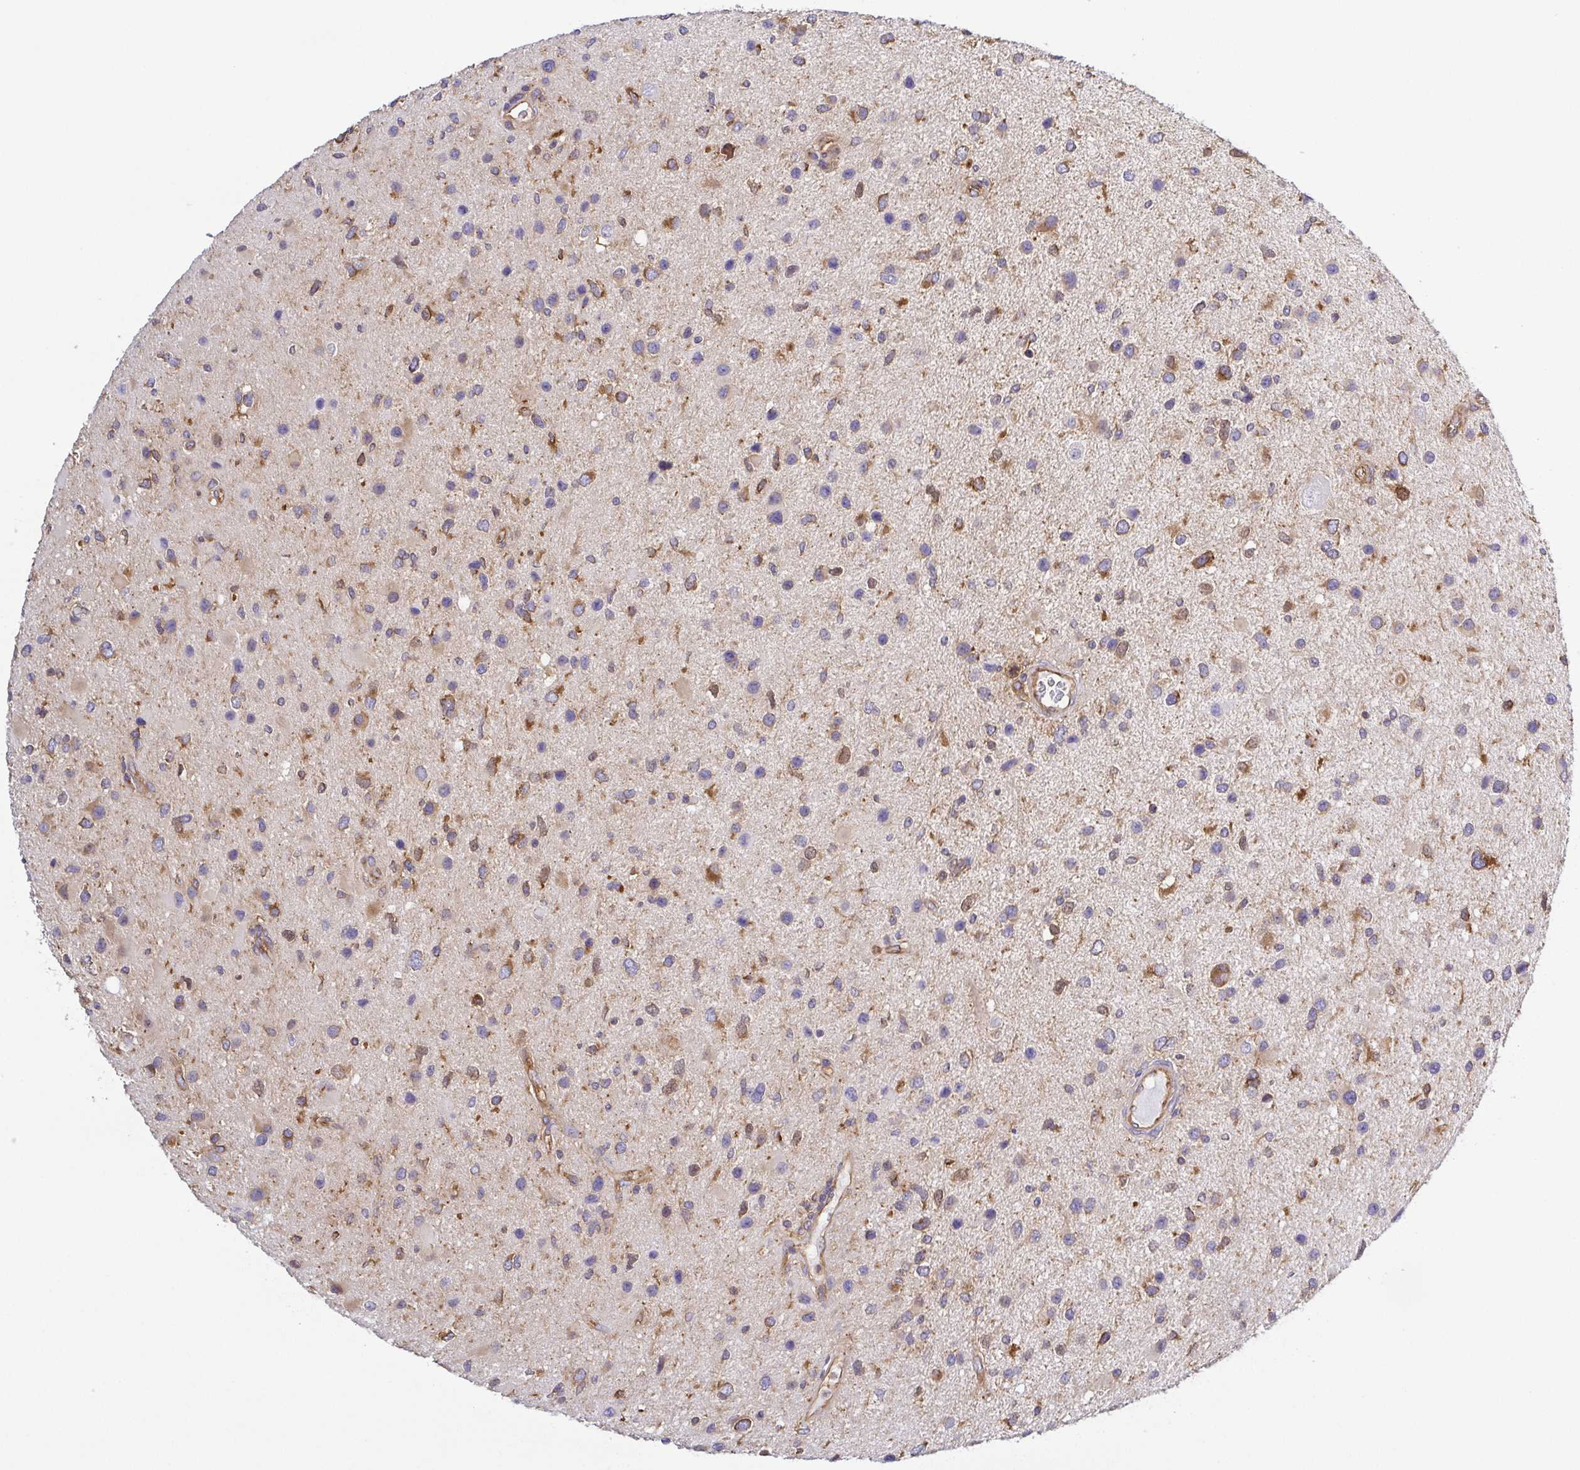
{"staining": {"intensity": "strong", "quantity": "25%-75%", "location": "cytoplasmic/membranous"}, "tissue": "glioma", "cell_type": "Tumor cells", "image_type": "cancer", "snomed": [{"axis": "morphology", "description": "Glioma, malignant, Low grade"}, {"axis": "topography", "description": "Brain"}], "caption": "Immunohistochemical staining of glioma shows strong cytoplasmic/membranous protein staining in about 25%-75% of tumor cells. Nuclei are stained in blue.", "gene": "KIF5B", "patient": {"sex": "female", "age": 32}}